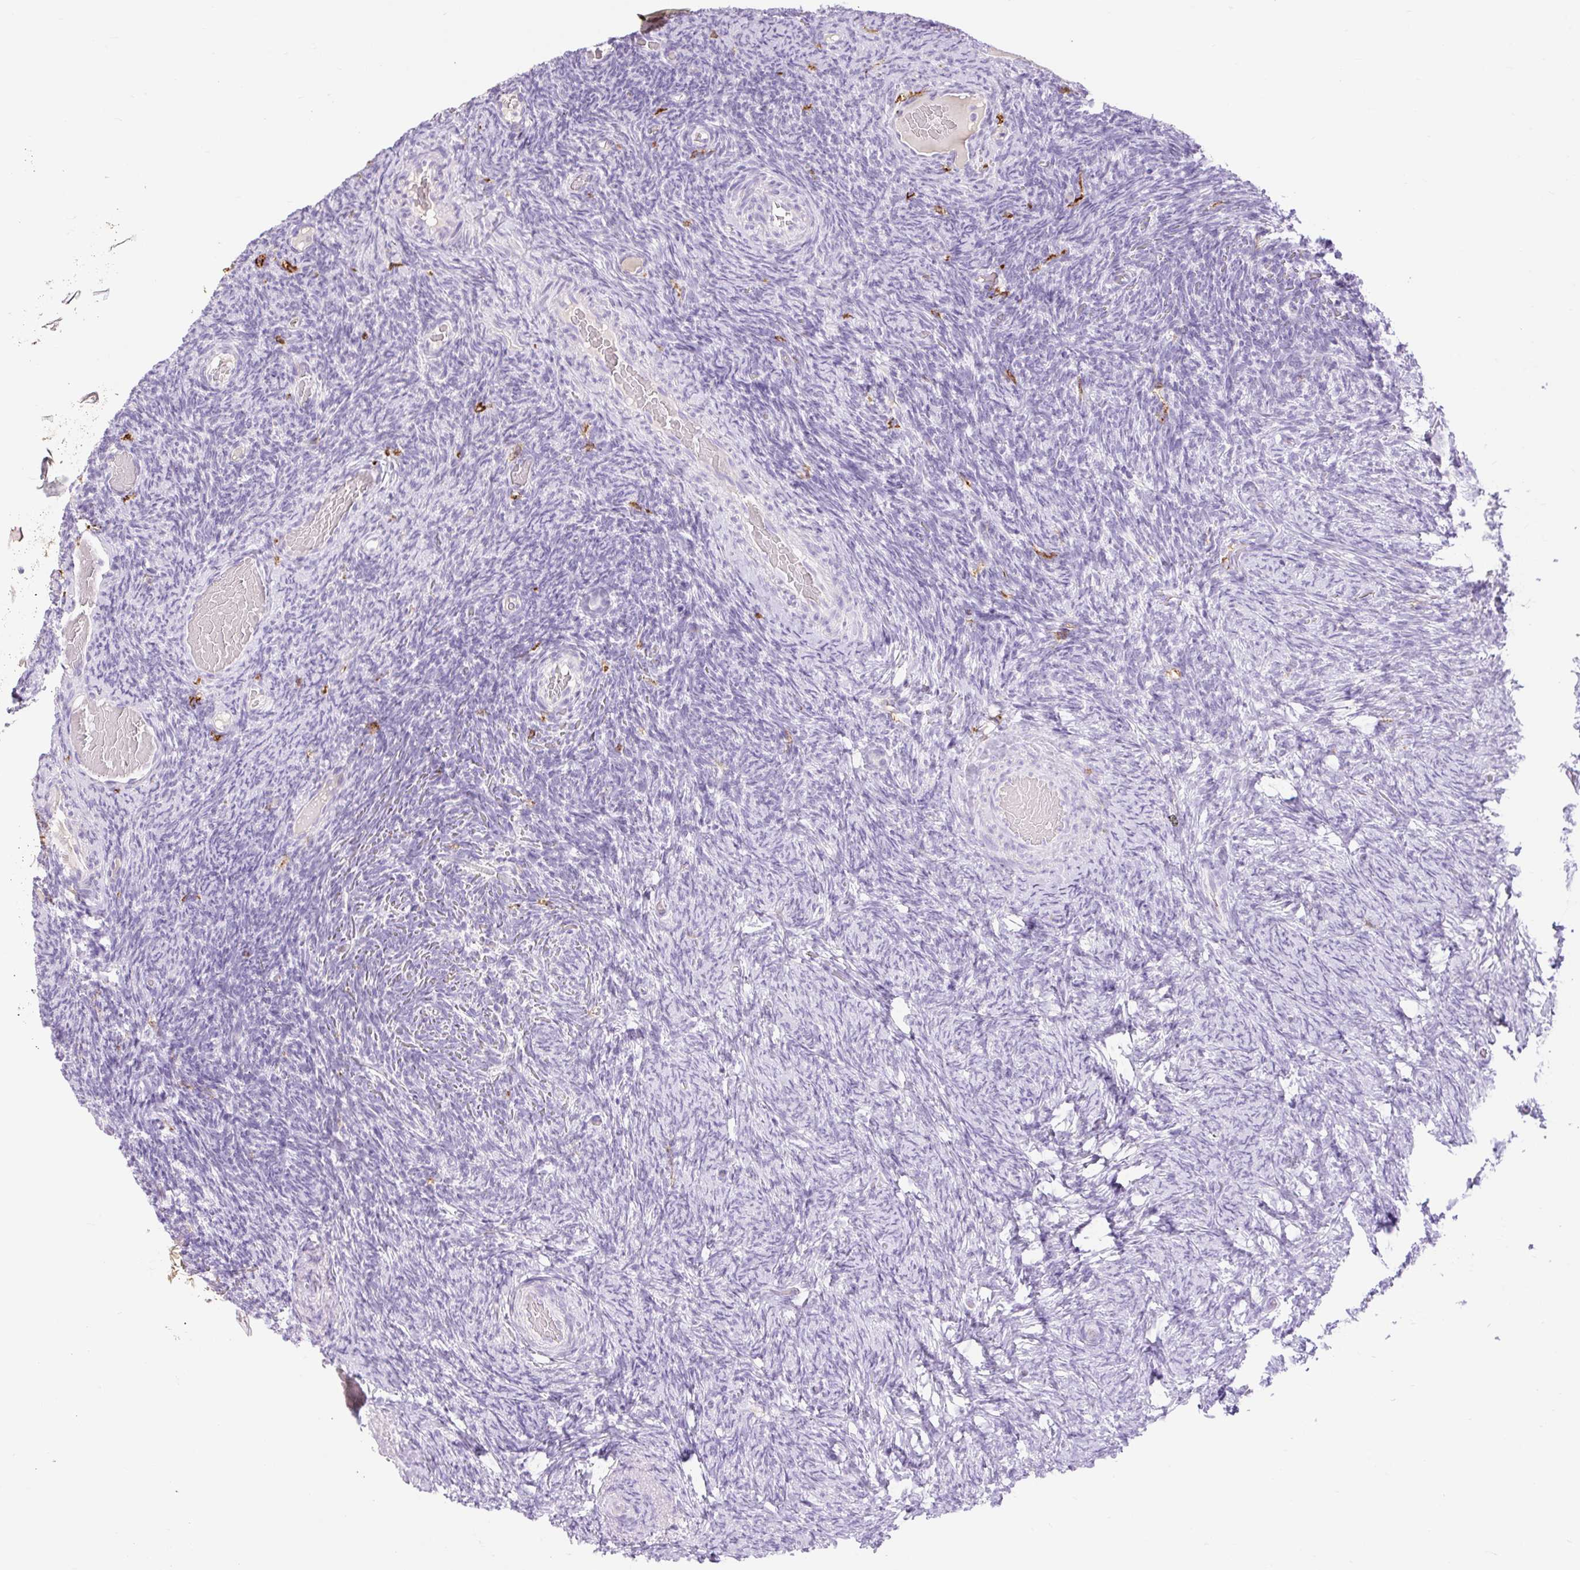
{"staining": {"intensity": "negative", "quantity": "none", "location": "none"}, "tissue": "ovary", "cell_type": "Follicle cells", "image_type": "normal", "snomed": [{"axis": "morphology", "description": "Normal tissue, NOS"}, {"axis": "topography", "description": "Ovary"}], "caption": "This is a photomicrograph of IHC staining of unremarkable ovary, which shows no positivity in follicle cells. The staining was performed using DAB to visualize the protein expression in brown, while the nuclei were stained in blue with hematoxylin (Magnification: 20x).", "gene": "SIGLEC1", "patient": {"sex": "female", "age": 34}}